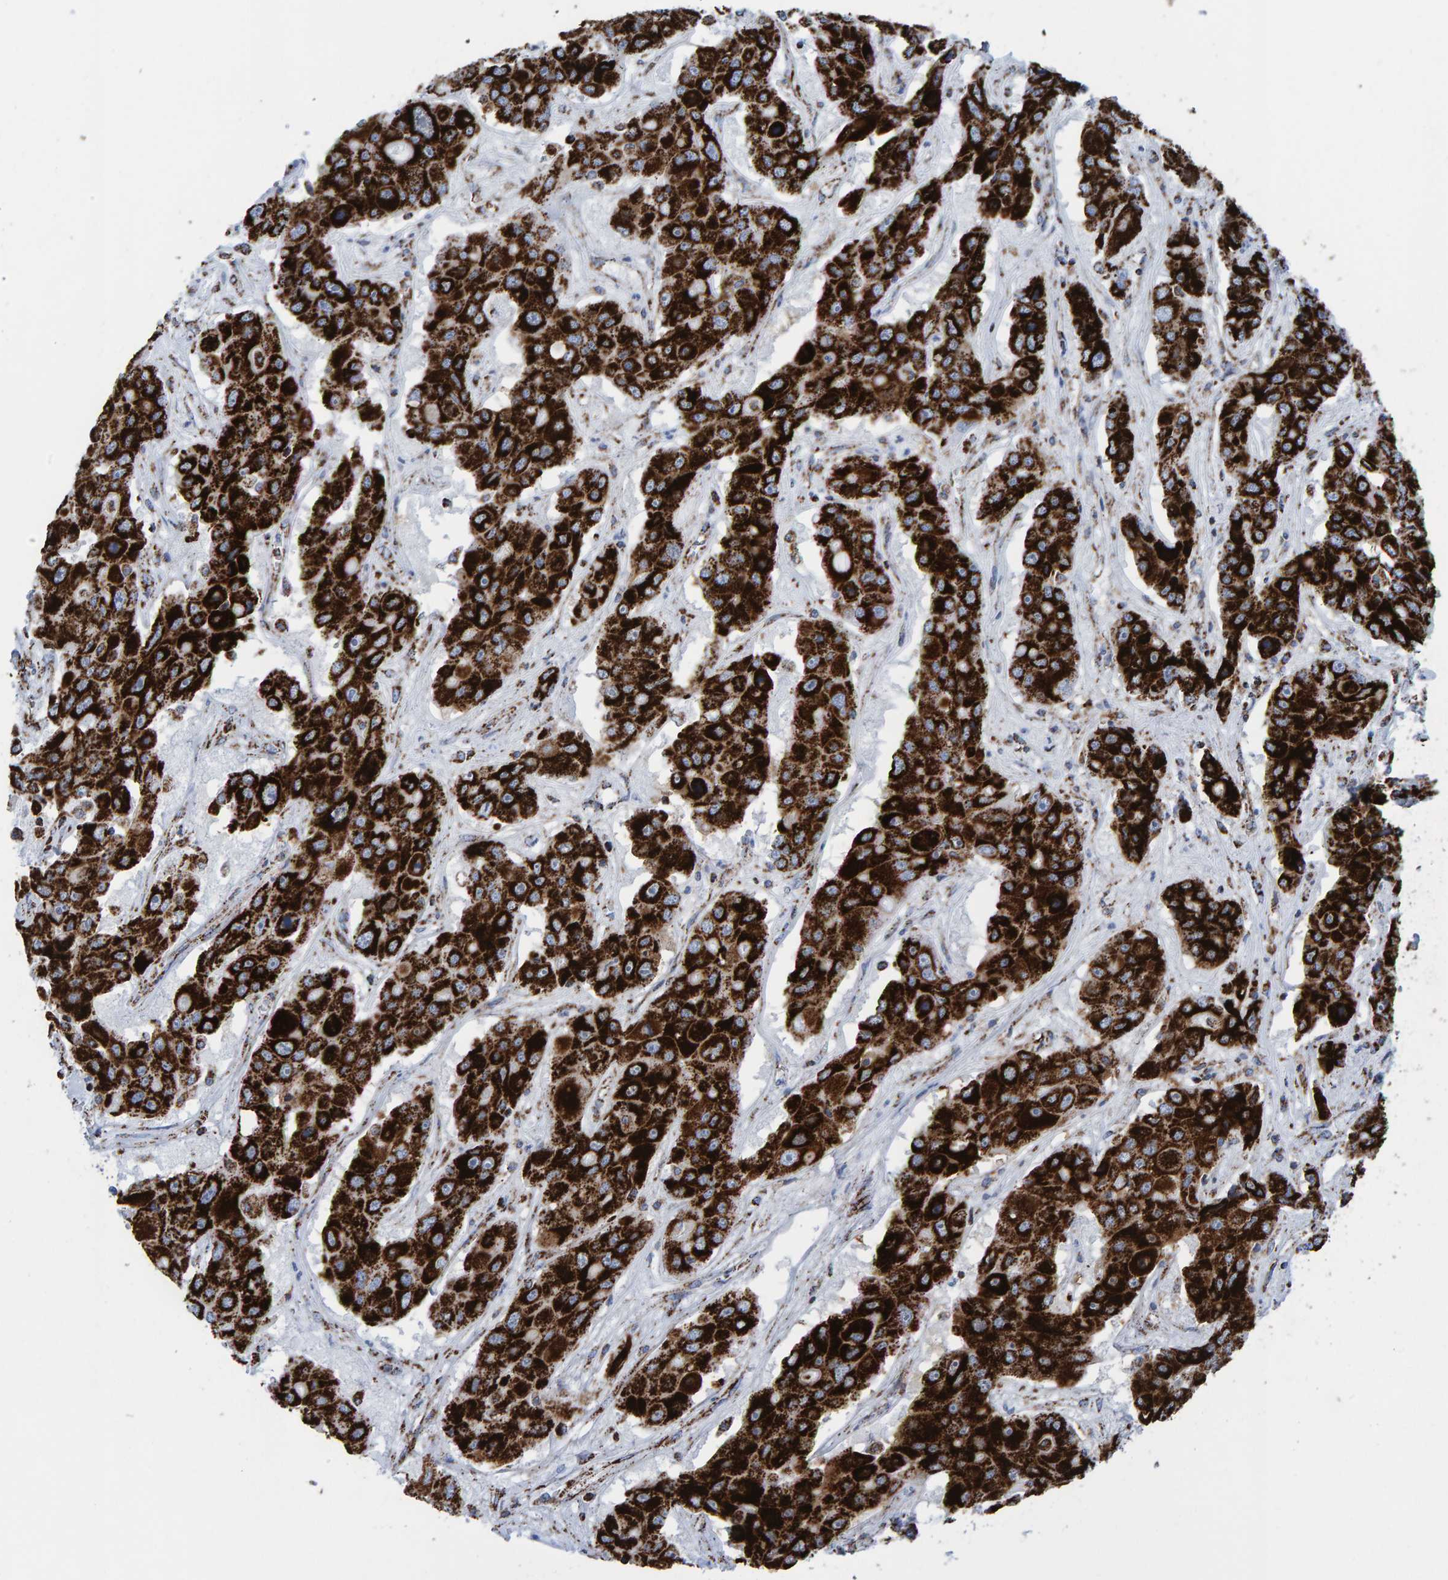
{"staining": {"intensity": "strong", "quantity": ">75%", "location": "cytoplasmic/membranous"}, "tissue": "liver cancer", "cell_type": "Tumor cells", "image_type": "cancer", "snomed": [{"axis": "morphology", "description": "Cholangiocarcinoma"}, {"axis": "topography", "description": "Liver"}], "caption": "Liver cholangiocarcinoma stained with a brown dye shows strong cytoplasmic/membranous positive positivity in approximately >75% of tumor cells.", "gene": "ENSG00000262660", "patient": {"sex": "male", "age": 67}}